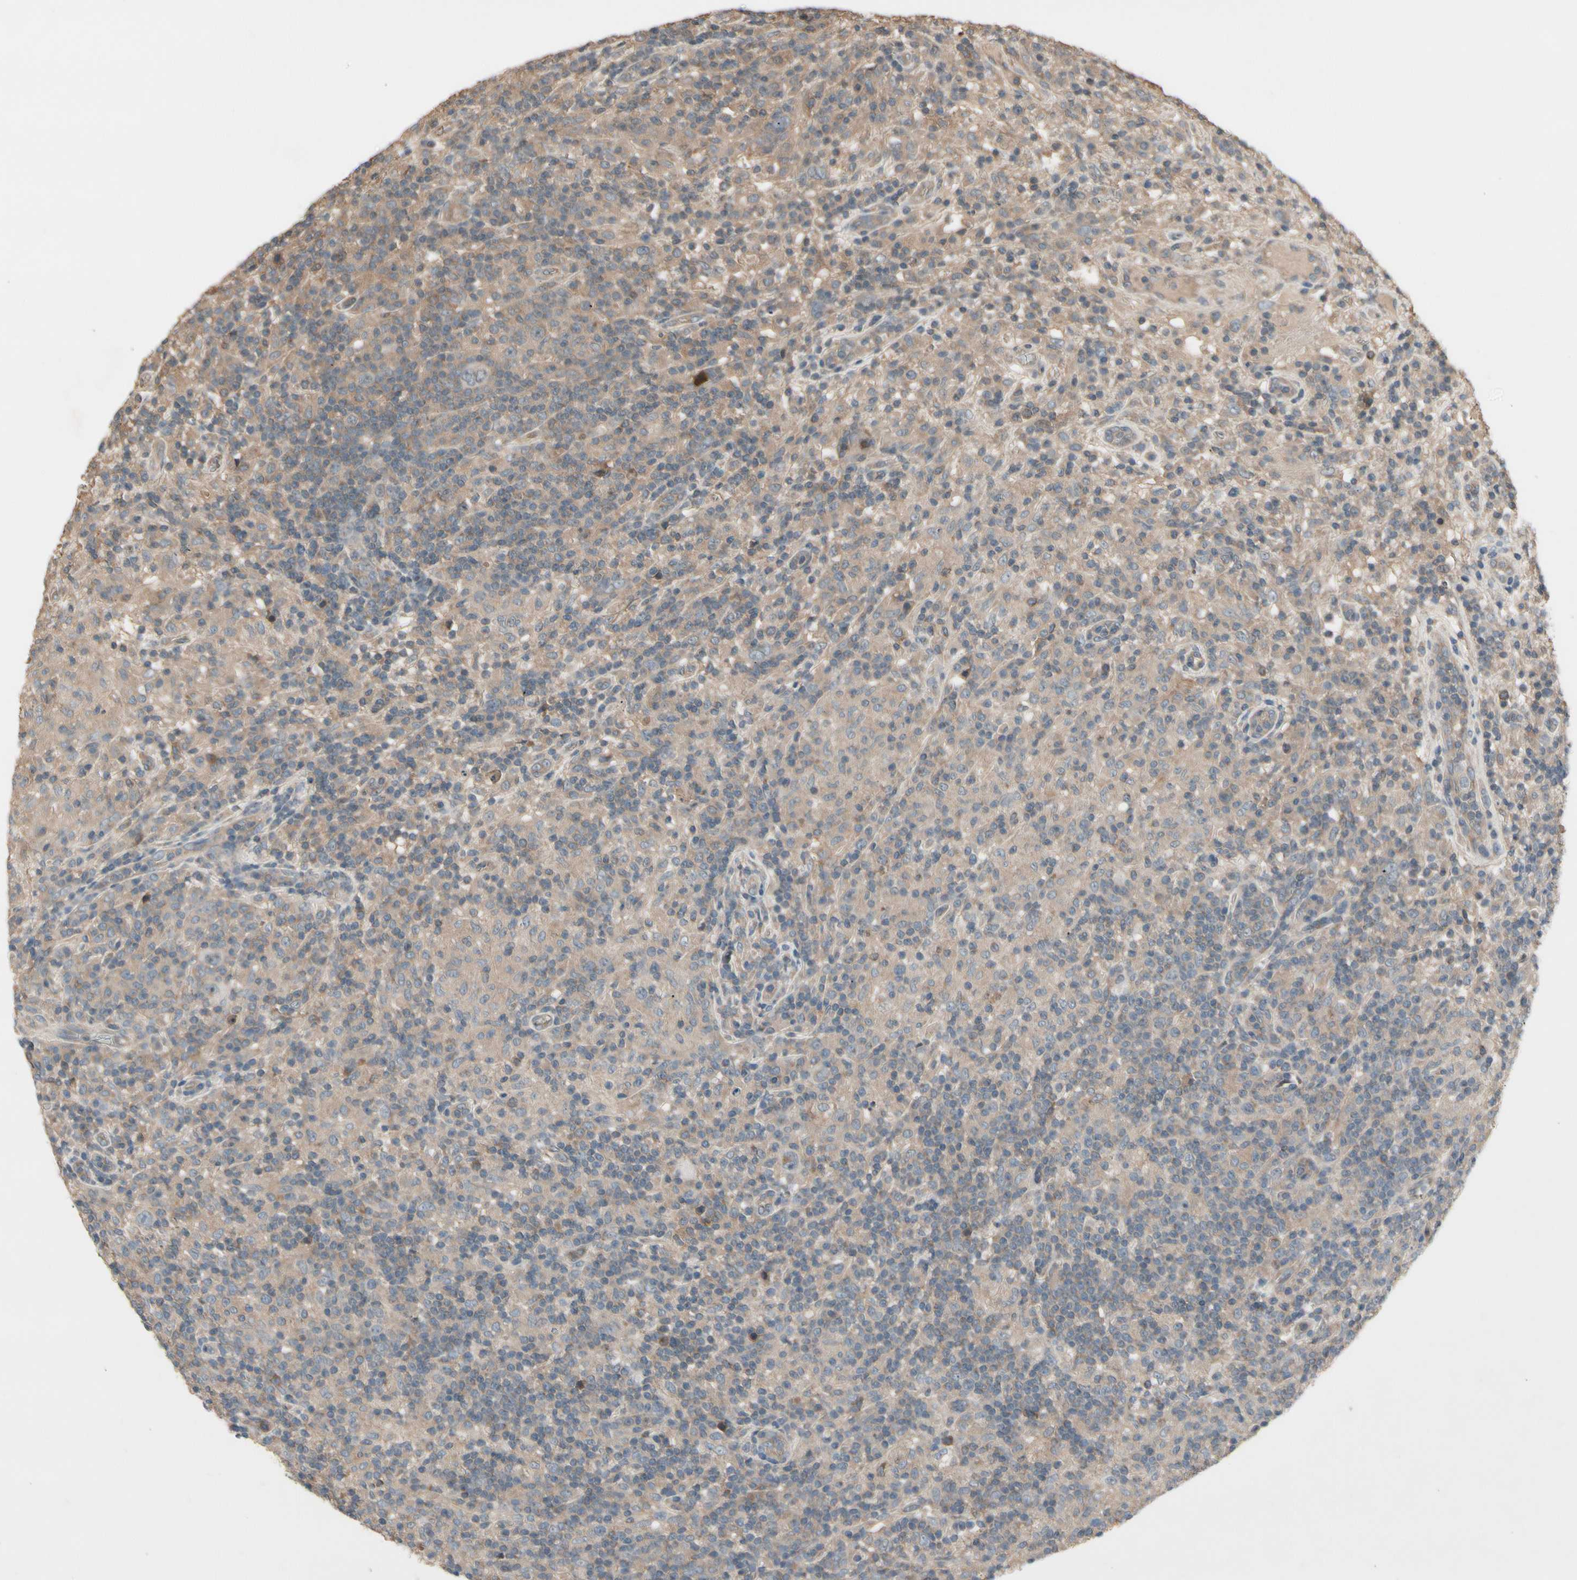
{"staining": {"intensity": "moderate", "quantity": ">75%", "location": "cytoplasmic/membranous"}, "tissue": "lymphoma", "cell_type": "Tumor cells", "image_type": "cancer", "snomed": [{"axis": "morphology", "description": "Hodgkin's disease, NOS"}, {"axis": "topography", "description": "Lymph node"}], "caption": "Lymphoma stained with DAB (3,3'-diaminobenzidine) IHC displays medium levels of moderate cytoplasmic/membranous expression in approximately >75% of tumor cells. Immunohistochemistry (ihc) stains the protein in brown and the nuclei are stained blue.", "gene": "NSF", "patient": {"sex": "male", "age": 70}}